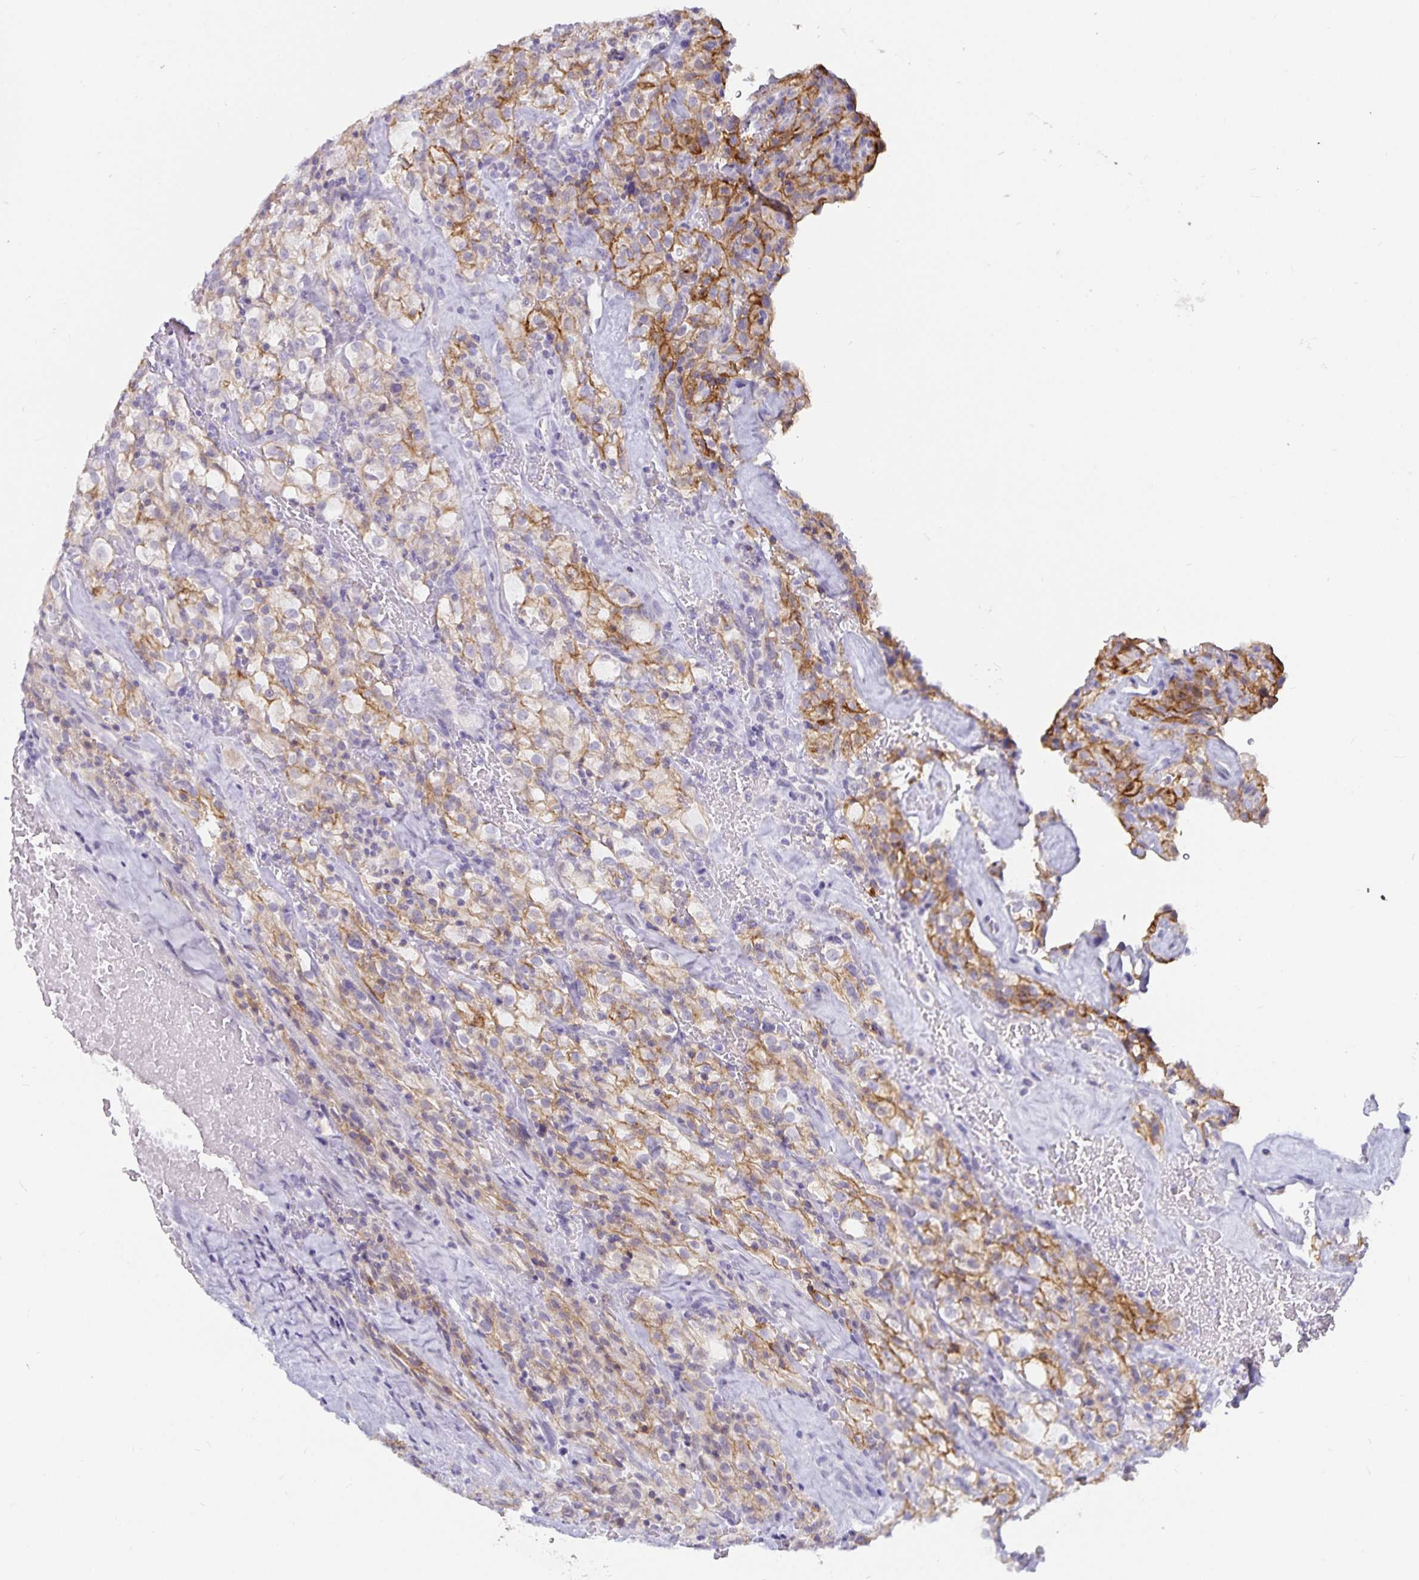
{"staining": {"intensity": "moderate", "quantity": "25%-75%", "location": "cytoplasmic/membranous"}, "tissue": "renal cancer", "cell_type": "Tumor cells", "image_type": "cancer", "snomed": [{"axis": "morphology", "description": "Adenocarcinoma, NOS"}, {"axis": "topography", "description": "Kidney"}], "caption": "Brown immunohistochemical staining in adenocarcinoma (renal) reveals moderate cytoplasmic/membranous positivity in approximately 25%-75% of tumor cells. (Stains: DAB (3,3'-diaminobenzidine) in brown, nuclei in blue, Microscopy: brightfield microscopy at high magnification).", "gene": "CA12", "patient": {"sex": "female", "age": 74}}